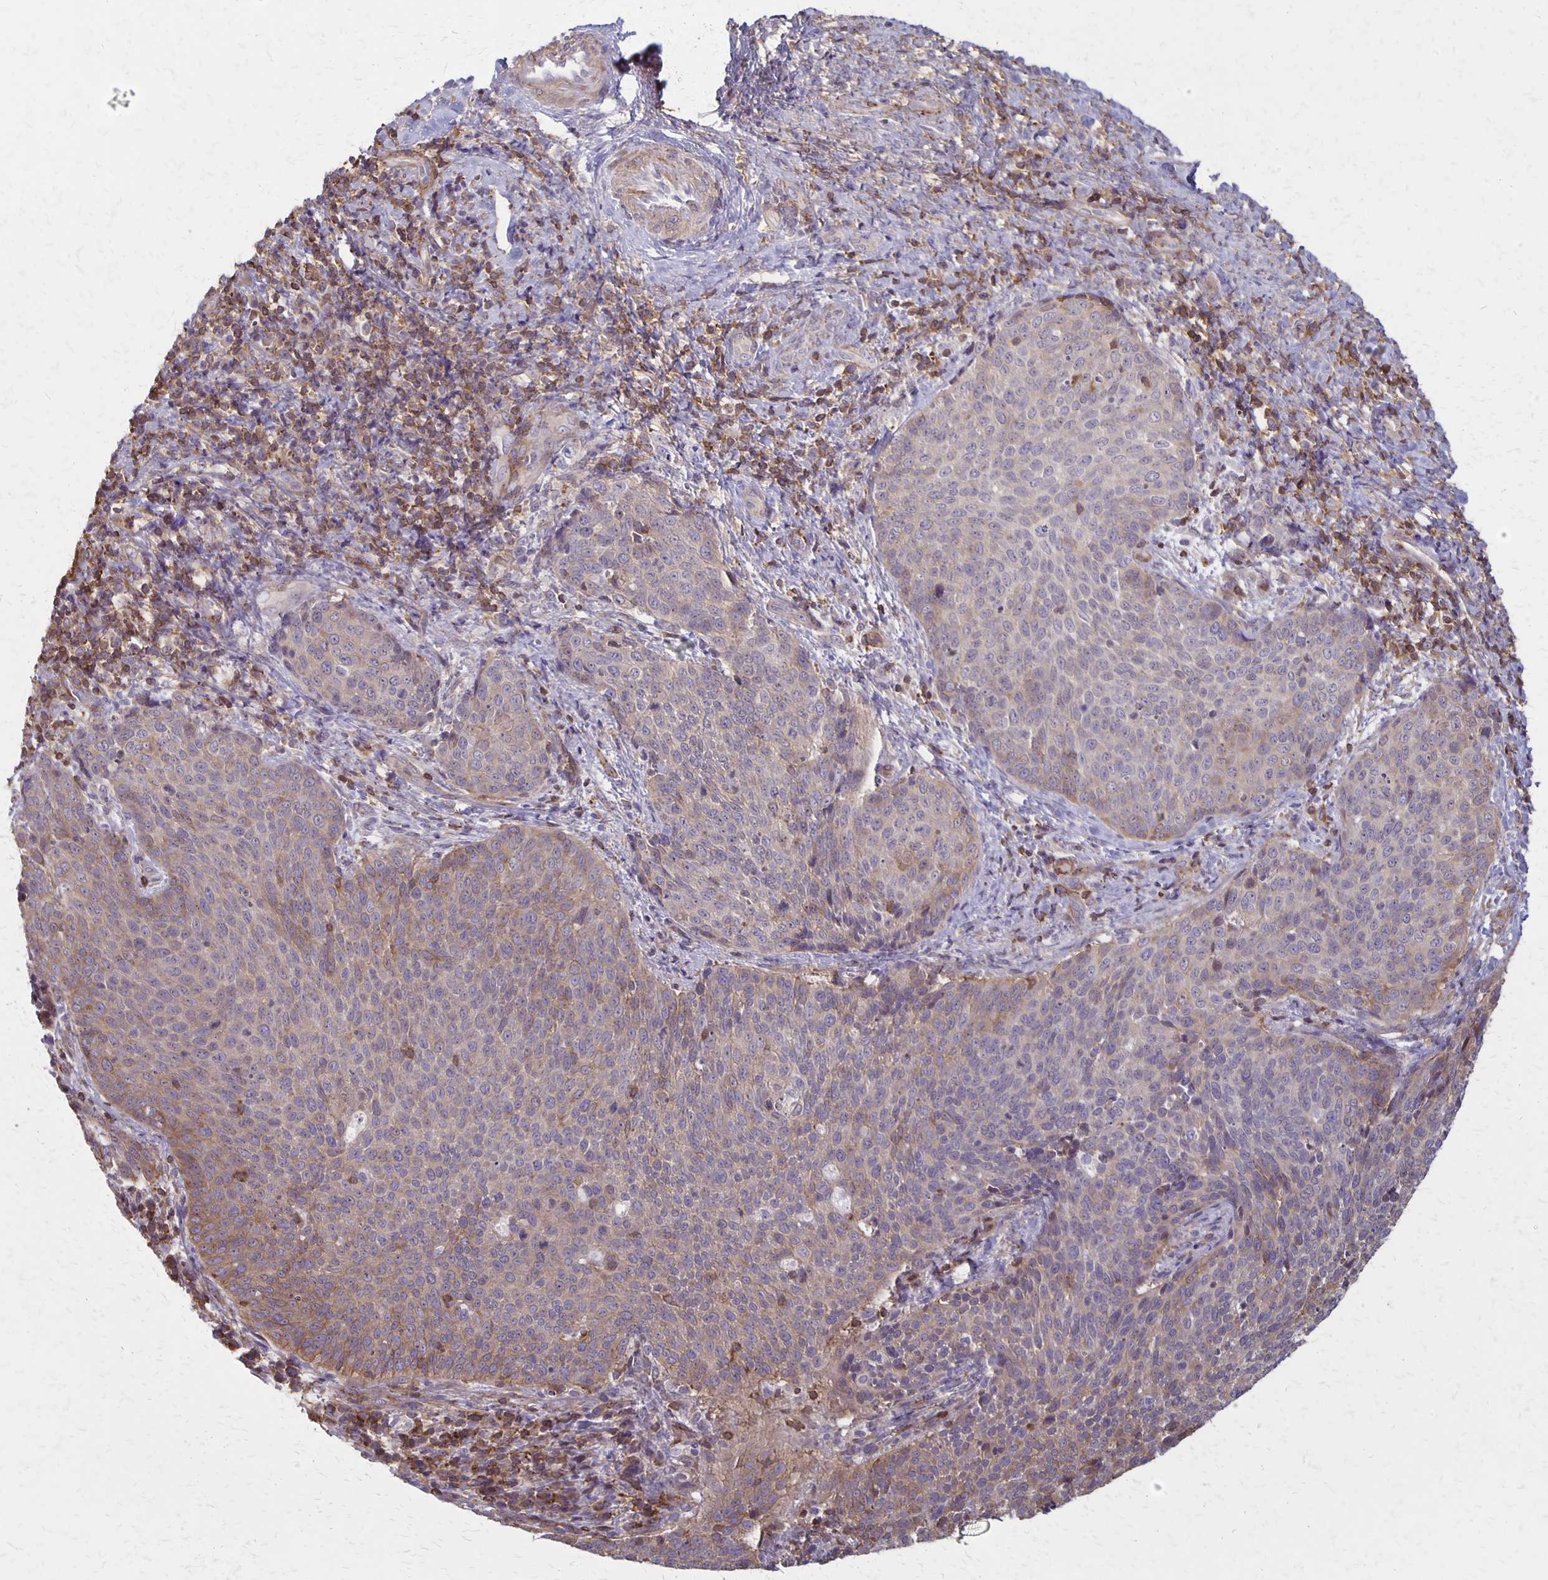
{"staining": {"intensity": "weak", "quantity": "<25%", "location": "cytoplasmic/membranous"}, "tissue": "cervical cancer", "cell_type": "Tumor cells", "image_type": "cancer", "snomed": [{"axis": "morphology", "description": "Squamous cell carcinoma, NOS"}, {"axis": "topography", "description": "Cervix"}], "caption": "The IHC photomicrograph has no significant expression in tumor cells of cervical cancer (squamous cell carcinoma) tissue.", "gene": "SEPTIN5", "patient": {"sex": "female", "age": 34}}